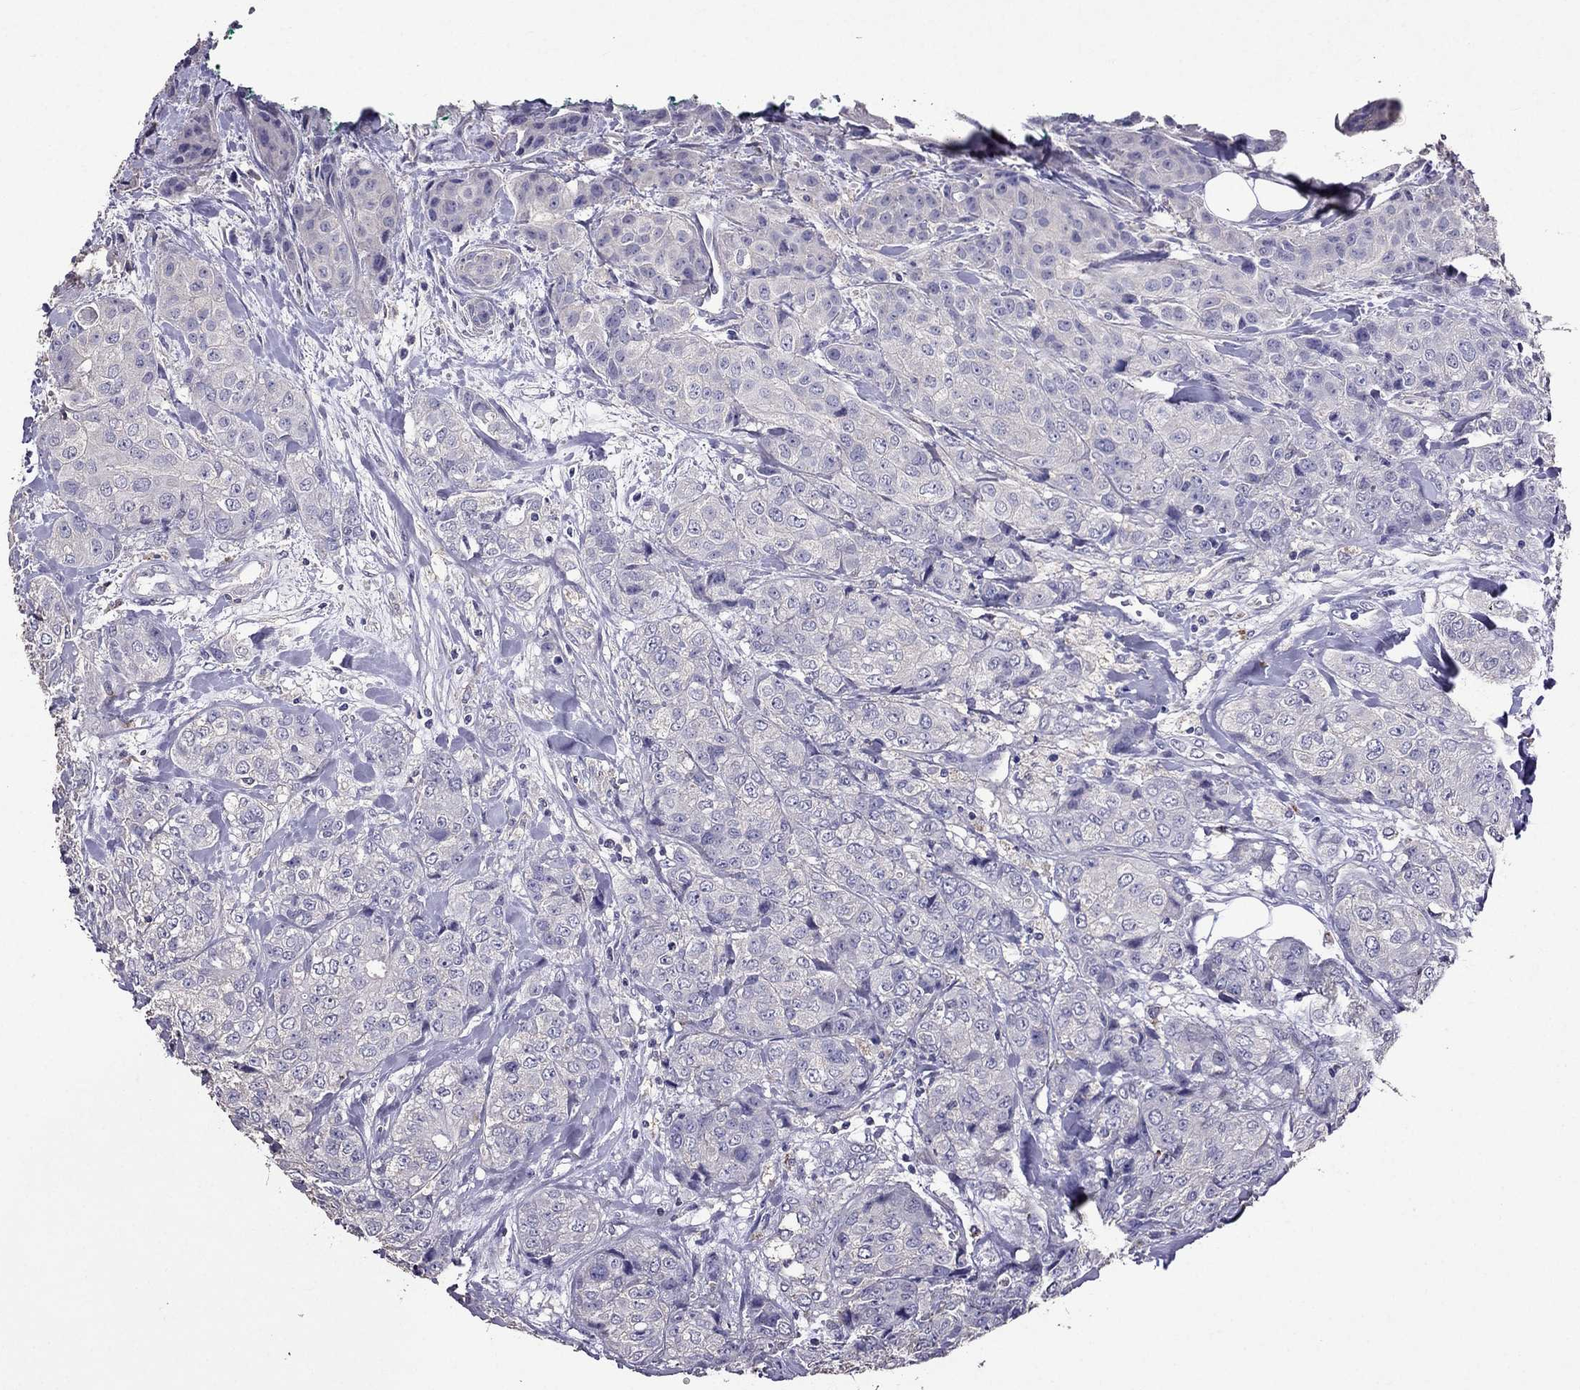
{"staining": {"intensity": "negative", "quantity": "none", "location": "none"}, "tissue": "breast cancer", "cell_type": "Tumor cells", "image_type": "cancer", "snomed": [{"axis": "morphology", "description": "Duct carcinoma"}, {"axis": "topography", "description": "Breast"}], "caption": "A micrograph of breast cancer stained for a protein displays no brown staining in tumor cells. (DAB (3,3'-diaminobenzidine) immunohistochemistry (IHC) visualized using brightfield microscopy, high magnification).", "gene": "NKX3-1", "patient": {"sex": "female", "age": 43}}